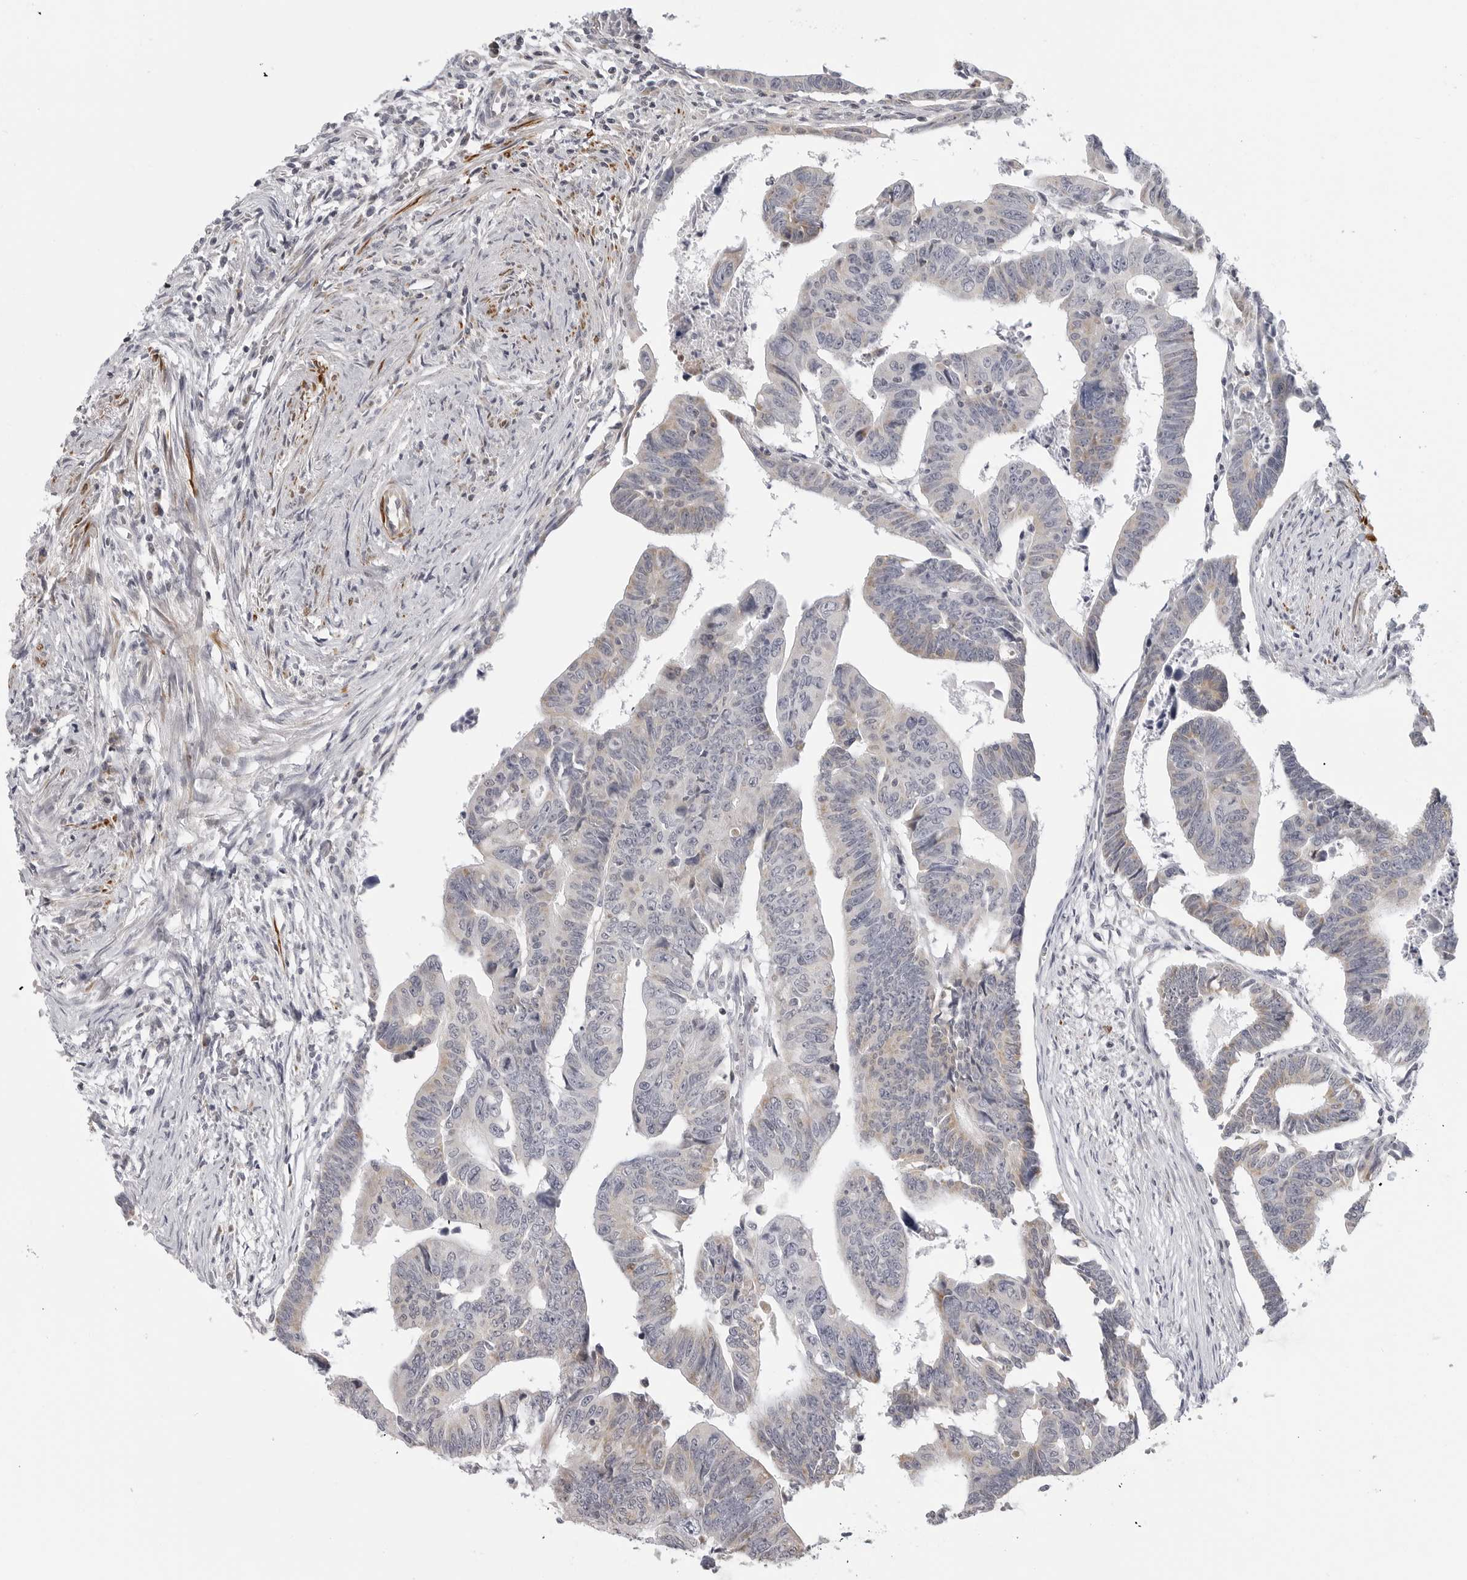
{"staining": {"intensity": "negative", "quantity": "none", "location": "none"}, "tissue": "colorectal cancer", "cell_type": "Tumor cells", "image_type": "cancer", "snomed": [{"axis": "morphology", "description": "Adenocarcinoma, NOS"}, {"axis": "topography", "description": "Rectum"}], "caption": "Tumor cells show no significant staining in colorectal cancer. The staining was performed using DAB (3,3'-diaminobenzidine) to visualize the protein expression in brown, while the nuclei were stained in blue with hematoxylin (Magnification: 20x).", "gene": "MAP7D1", "patient": {"sex": "female", "age": 65}}